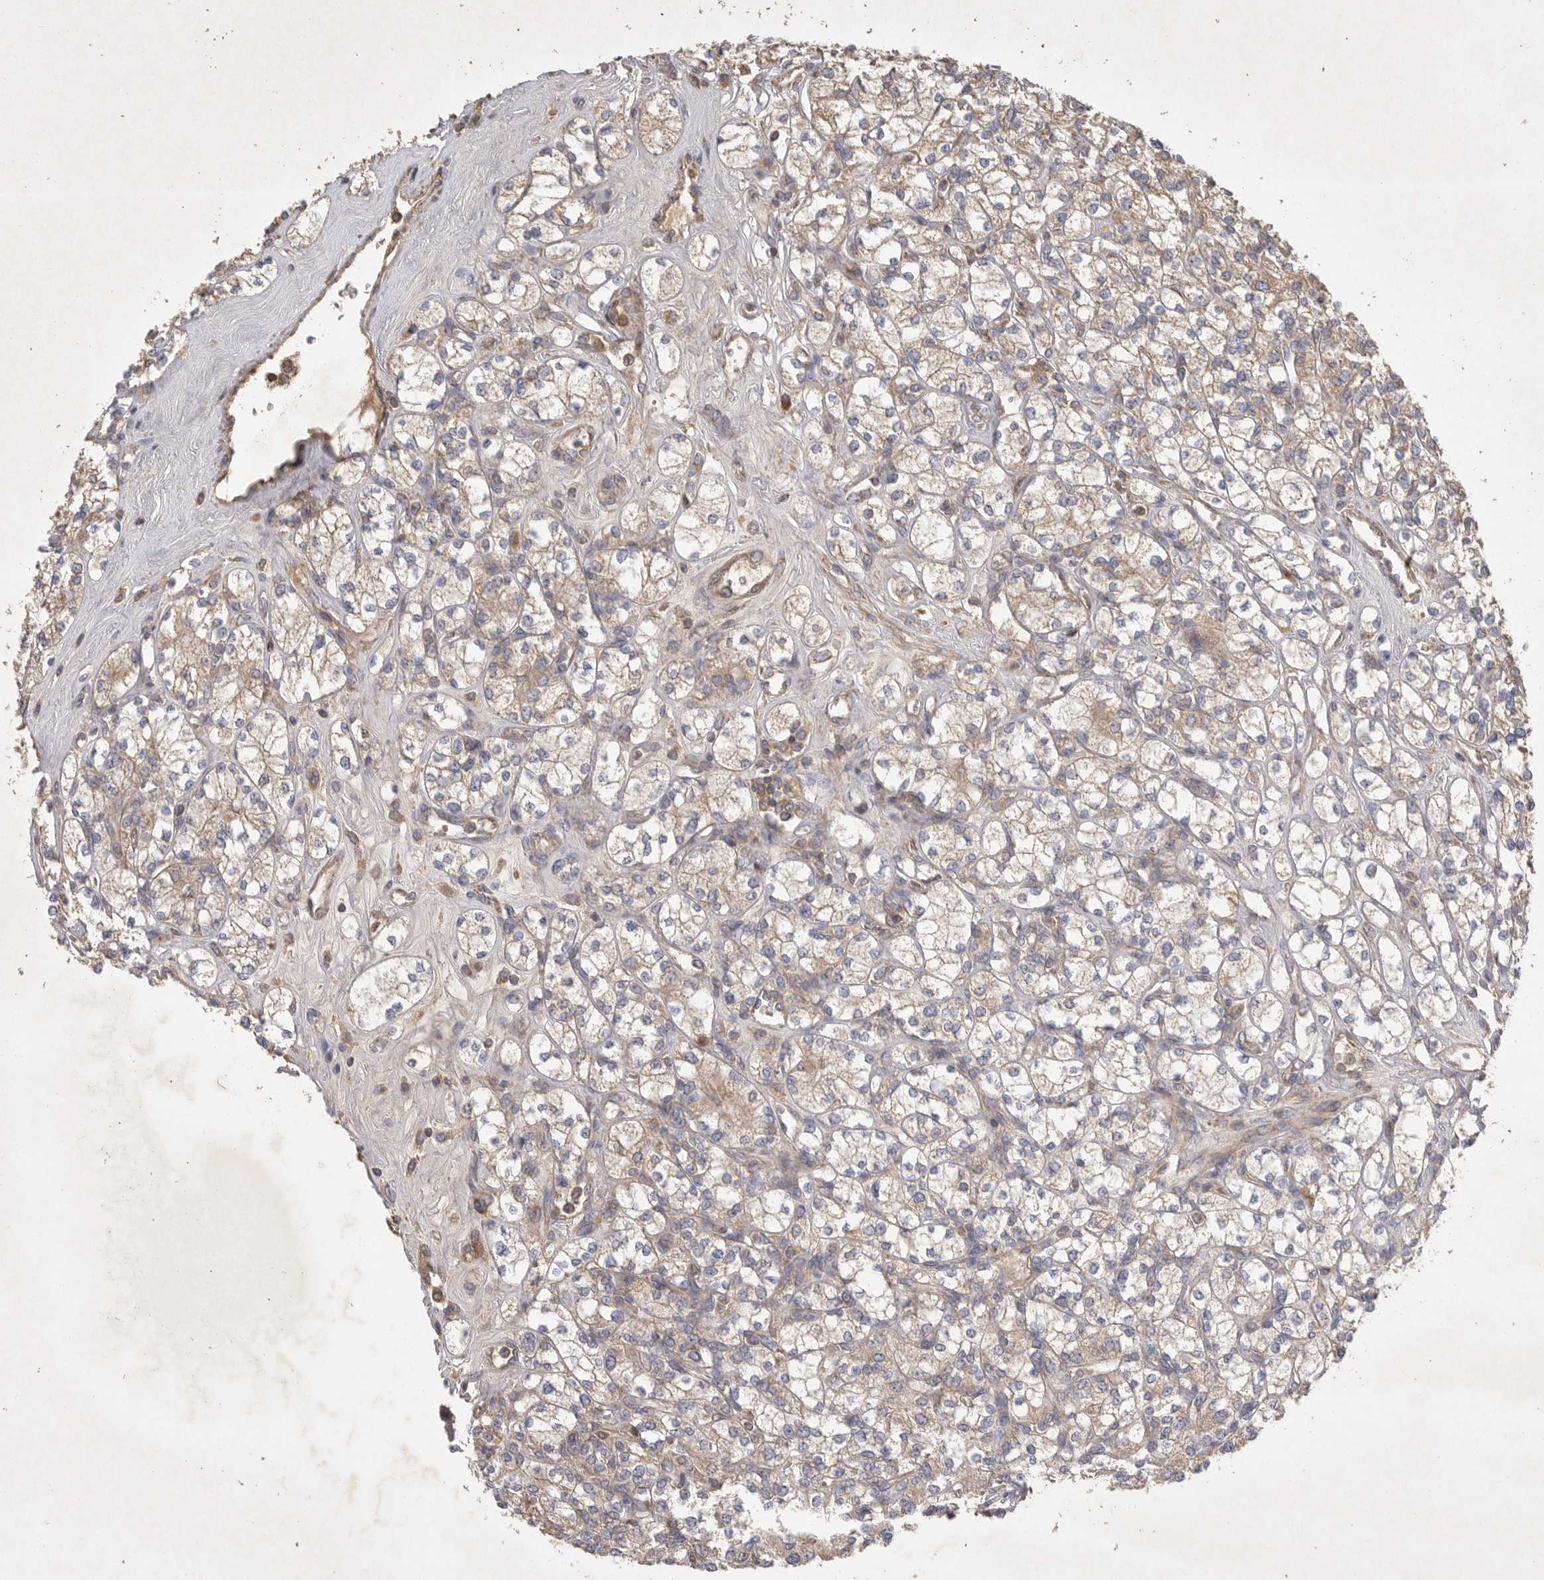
{"staining": {"intensity": "weak", "quantity": "25%-75%", "location": "cytoplasmic/membranous"}, "tissue": "renal cancer", "cell_type": "Tumor cells", "image_type": "cancer", "snomed": [{"axis": "morphology", "description": "Adenocarcinoma, NOS"}, {"axis": "topography", "description": "Kidney"}], "caption": "This is an image of IHC staining of renal cancer, which shows weak positivity in the cytoplasmic/membranous of tumor cells.", "gene": "KIF21B", "patient": {"sex": "male", "age": 77}}